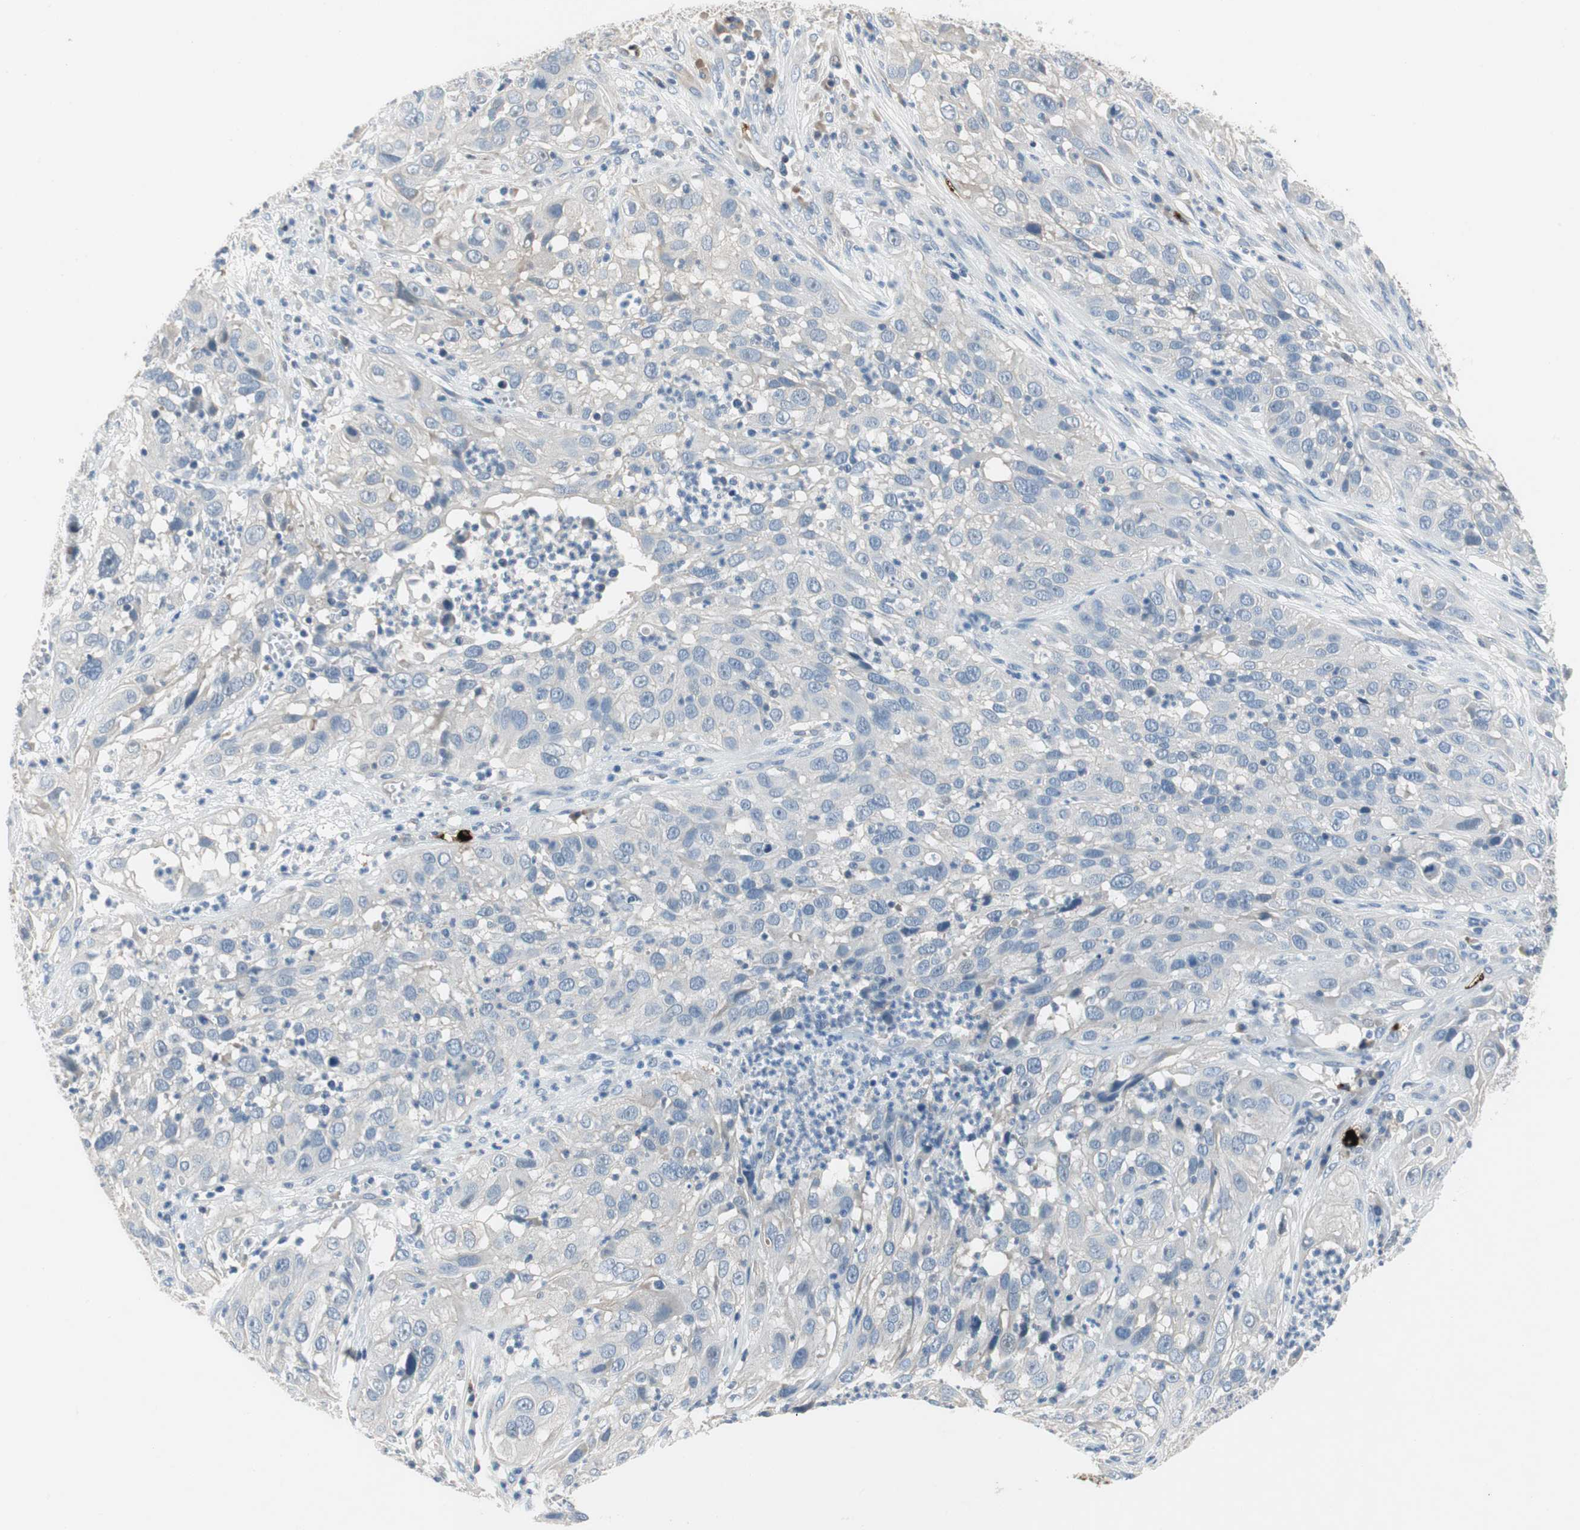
{"staining": {"intensity": "negative", "quantity": "none", "location": "none"}, "tissue": "cervical cancer", "cell_type": "Tumor cells", "image_type": "cancer", "snomed": [{"axis": "morphology", "description": "Squamous cell carcinoma, NOS"}, {"axis": "topography", "description": "Cervix"}], "caption": "Squamous cell carcinoma (cervical) stained for a protein using IHC displays no expression tumor cells.", "gene": "CPA3", "patient": {"sex": "female", "age": 32}}